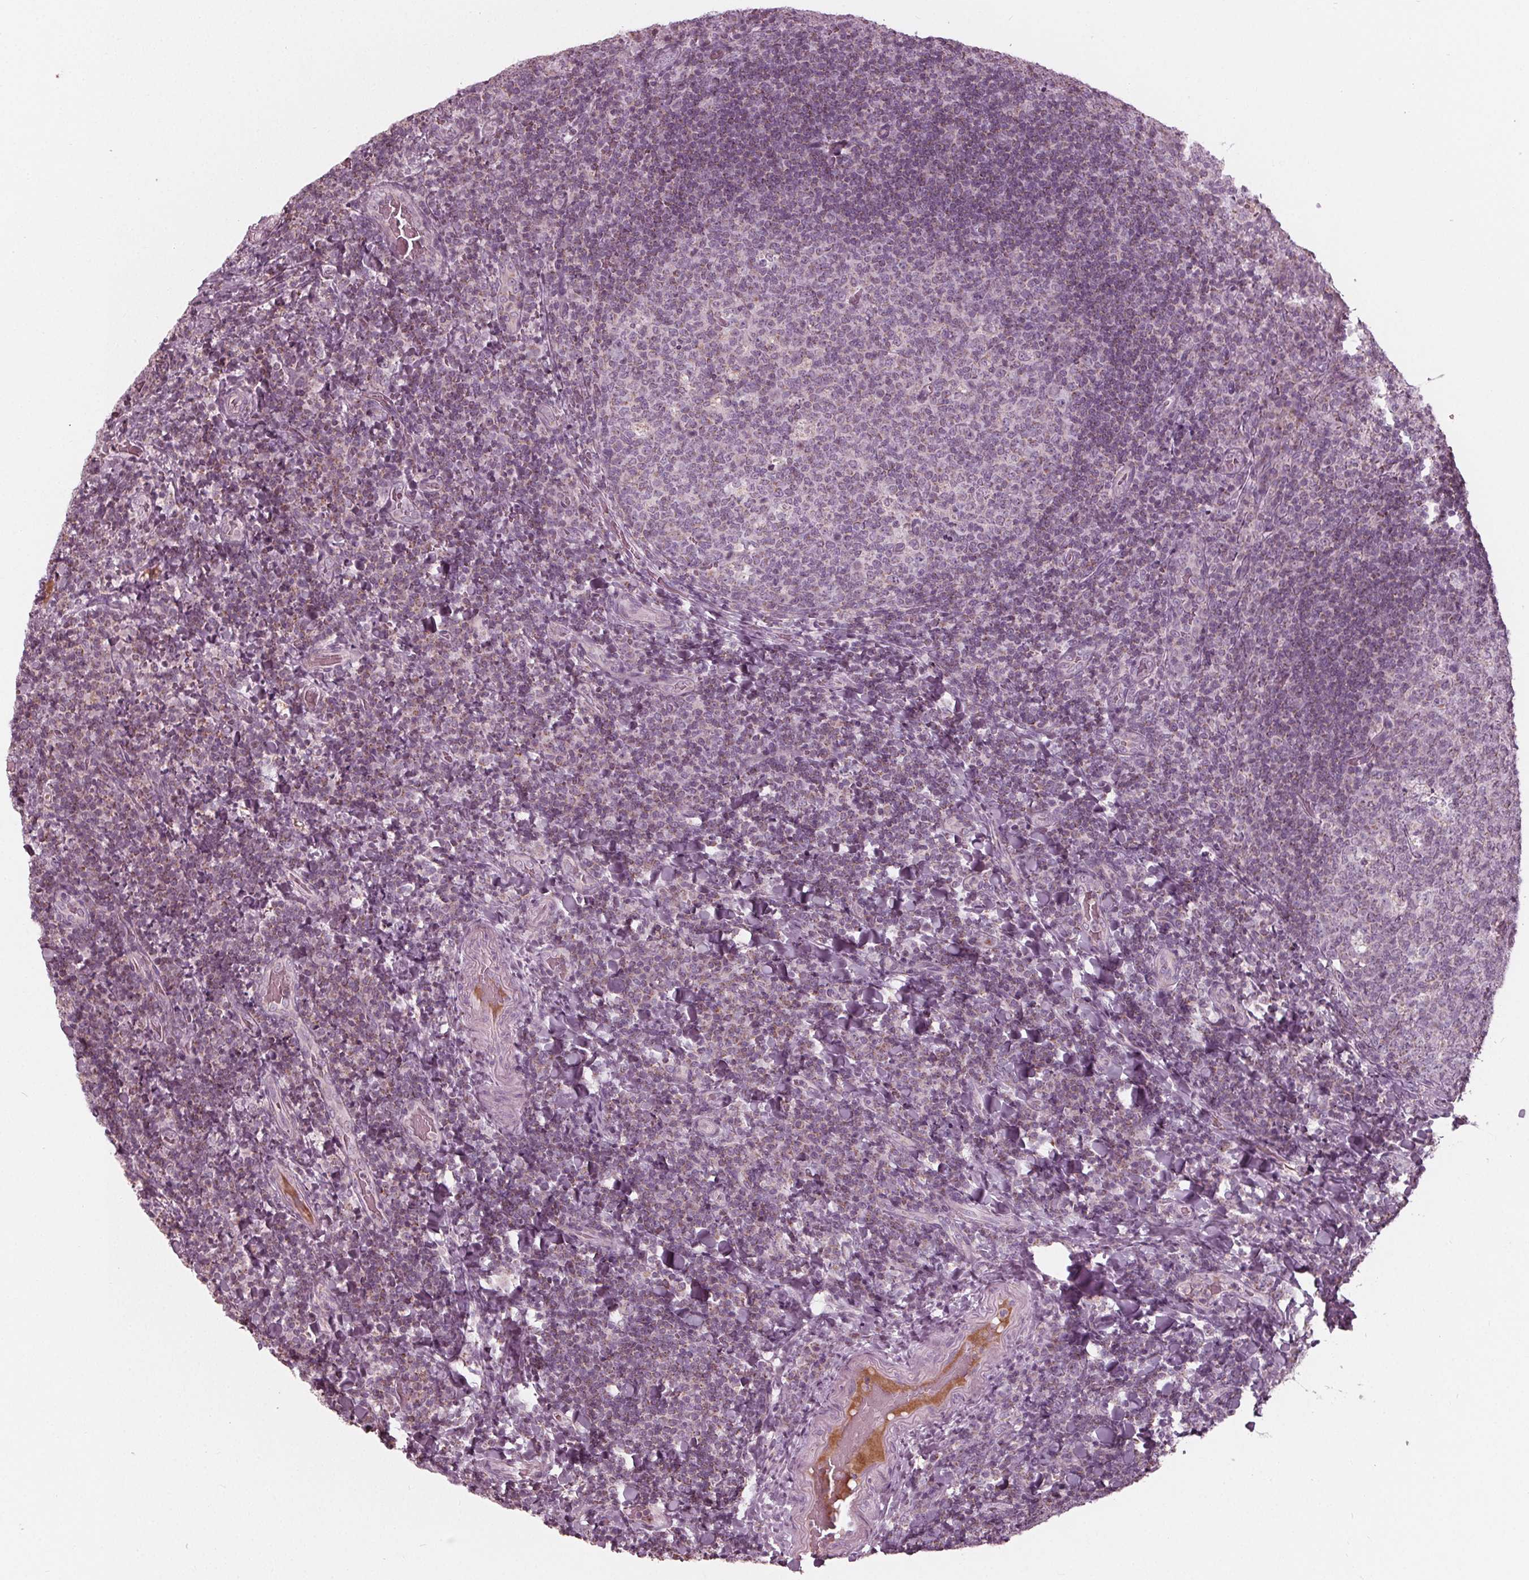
{"staining": {"intensity": "weak", "quantity": "<25%", "location": "cytoplasmic/membranous"}, "tissue": "tonsil", "cell_type": "Germinal center cells", "image_type": "normal", "snomed": [{"axis": "morphology", "description": "Normal tissue, NOS"}, {"axis": "topography", "description": "Tonsil"}], "caption": "Immunohistochemistry photomicrograph of benign tonsil: tonsil stained with DAB shows no significant protein positivity in germinal center cells. Brightfield microscopy of IHC stained with DAB (brown) and hematoxylin (blue), captured at high magnification.", "gene": "CLN6", "patient": {"sex": "male", "age": 17}}